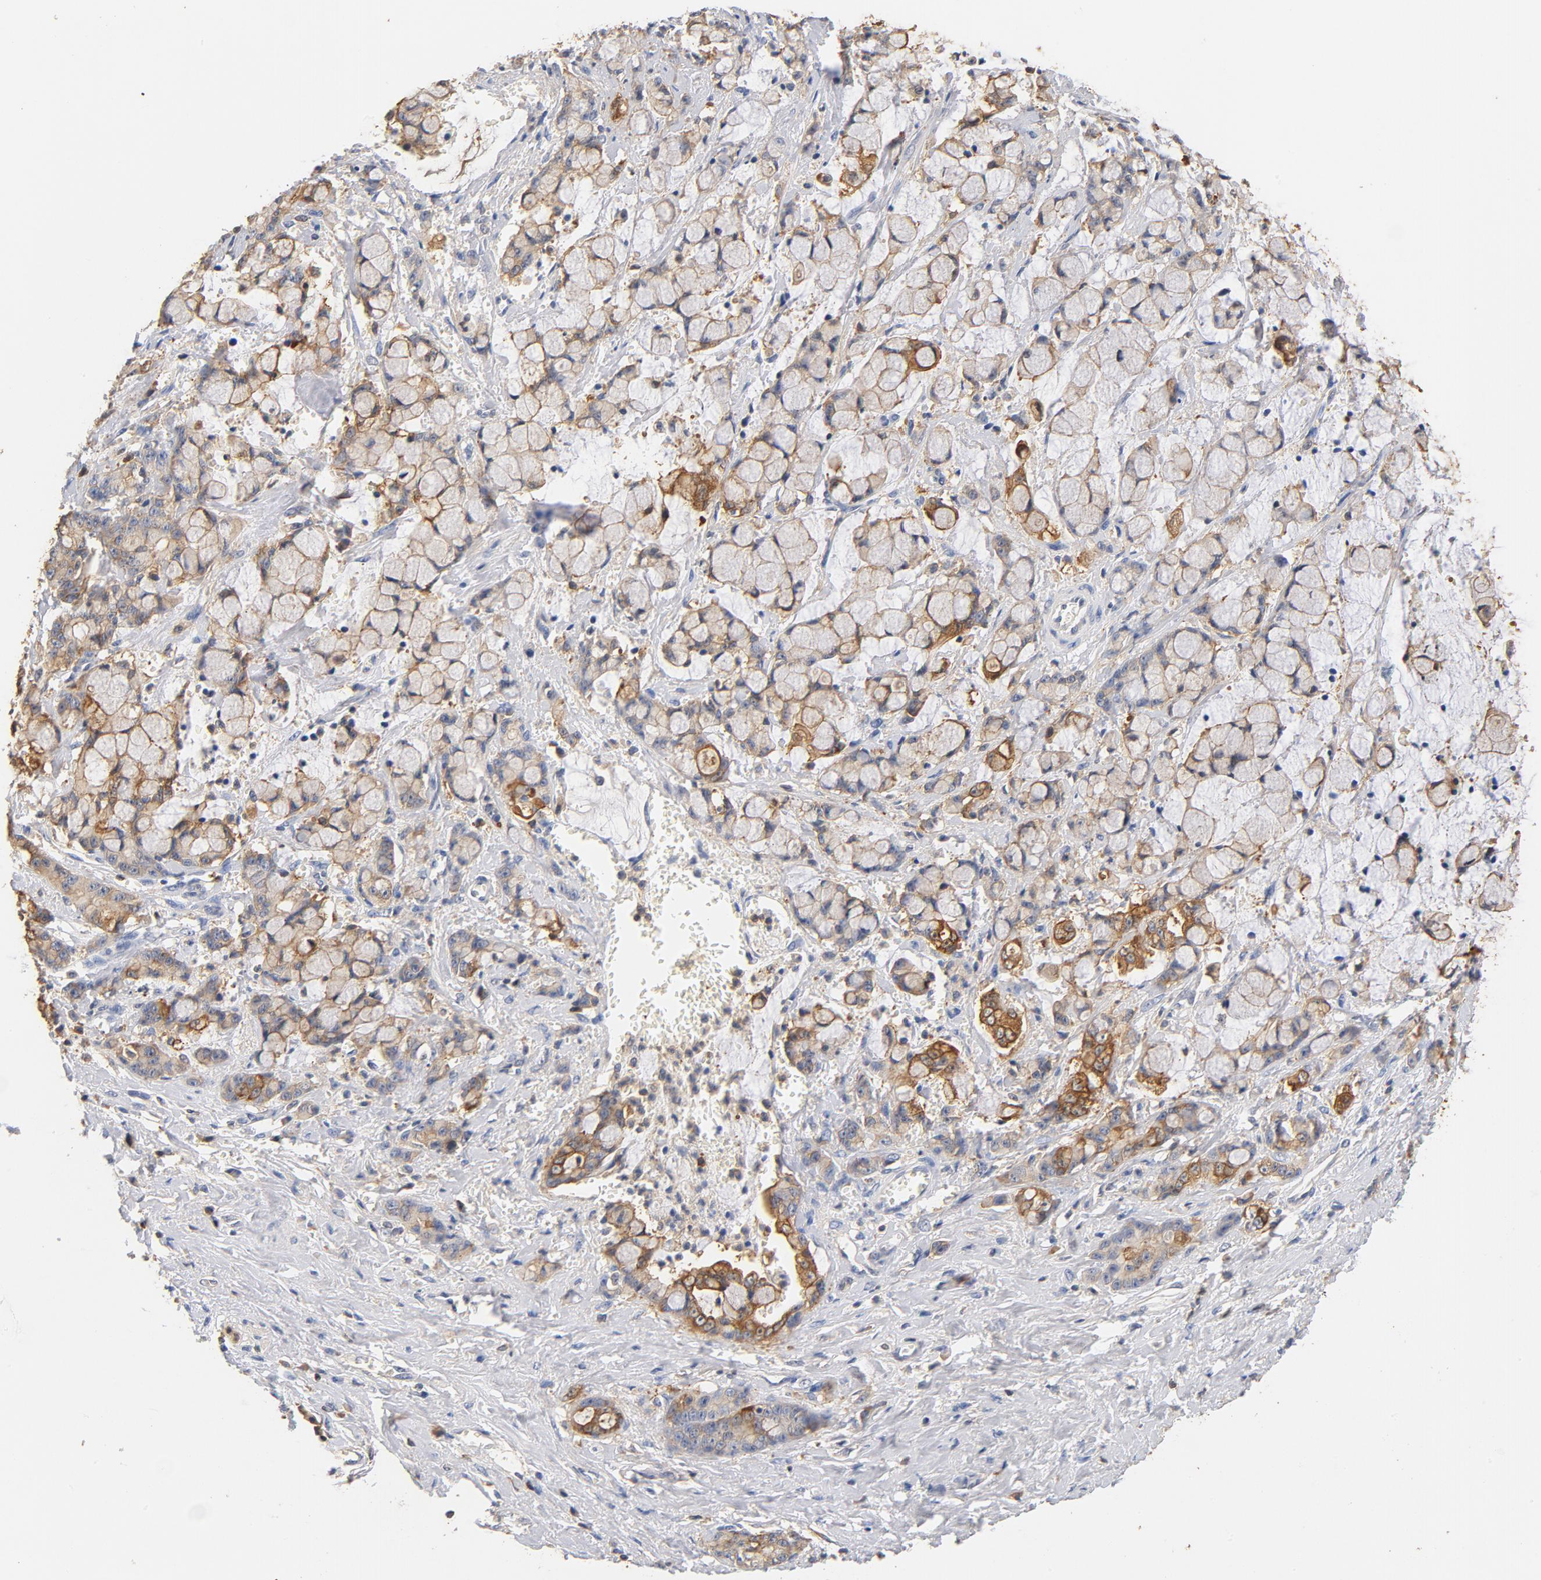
{"staining": {"intensity": "moderate", "quantity": ">75%", "location": "cytoplasmic/membranous"}, "tissue": "pancreatic cancer", "cell_type": "Tumor cells", "image_type": "cancer", "snomed": [{"axis": "morphology", "description": "Adenocarcinoma, NOS"}, {"axis": "topography", "description": "Pancreas"}], "caption": "Immunohistochemical staining of human pancreatic cancer (adenocarcinoma) displays medium levels of moderate cytoplasmic/membranous staining in approximately >75% of tumor cells.", "gene": "EZR", "patient": {"sex": "female", "age": 73}}